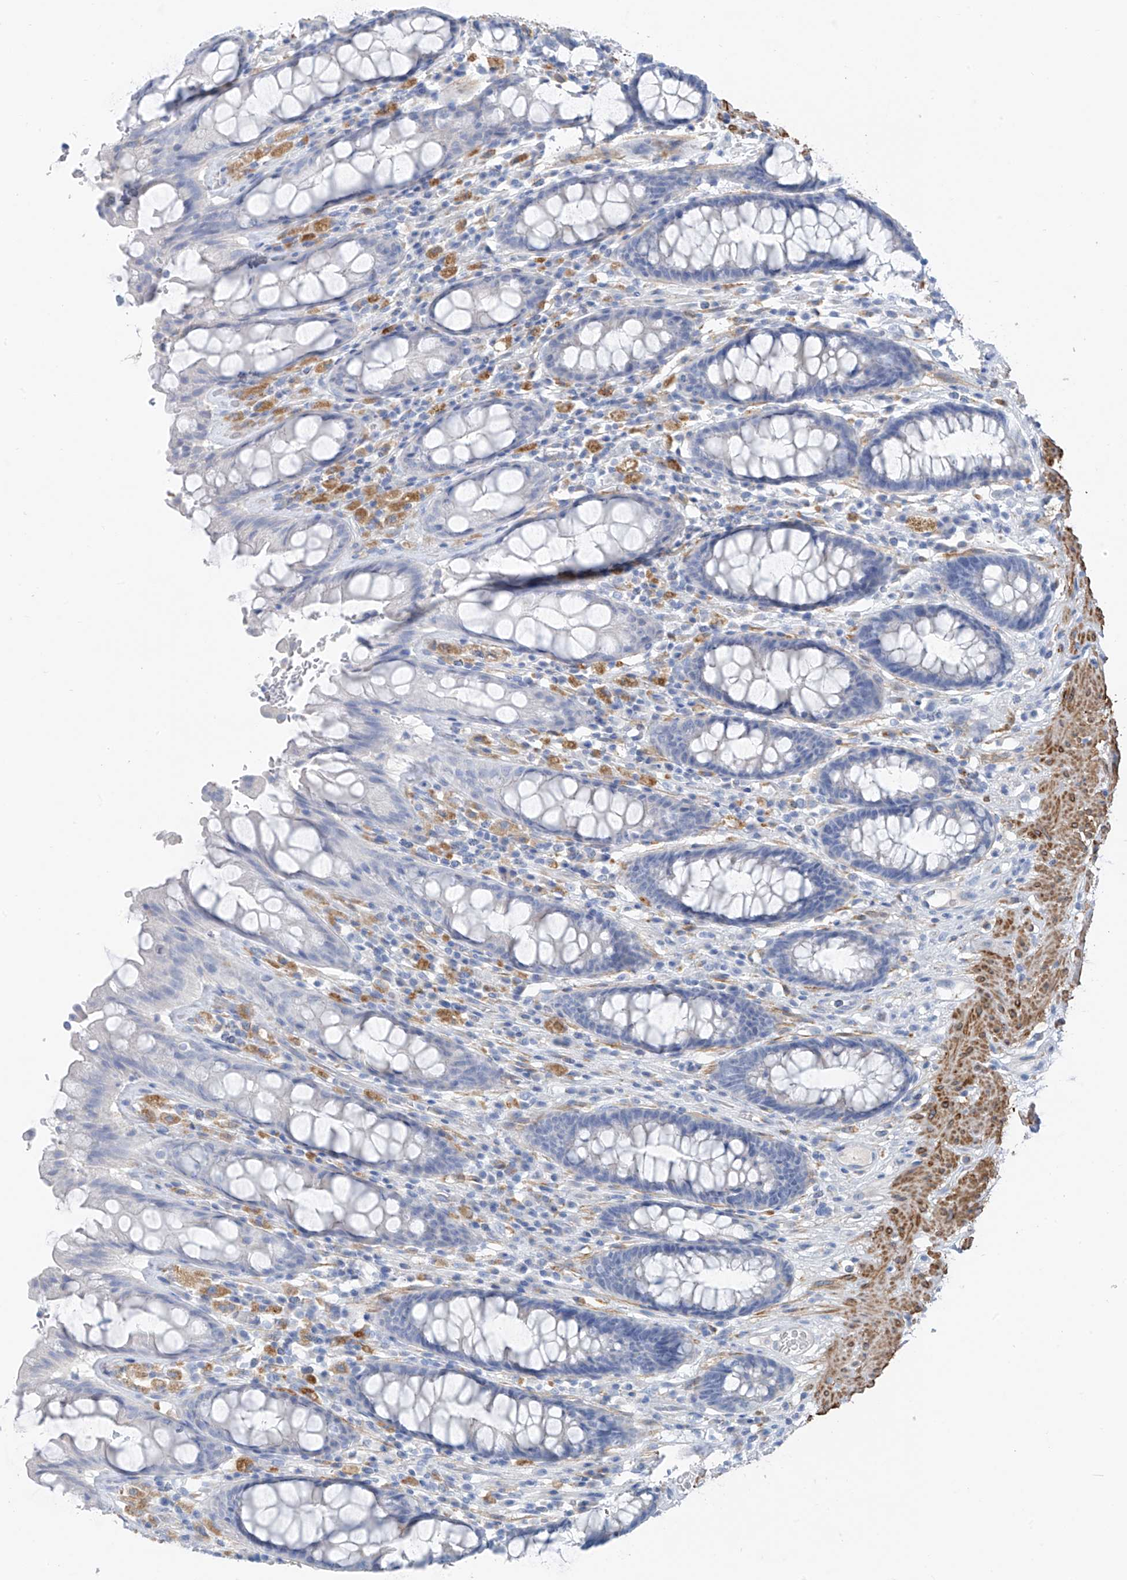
{"staining": {"intensity": "negative", "quantity": "none", "location": "none"}, "tissue": "rectum", "cell_type": "Glandular cells", "image_type": "normal", "snomed": [{"axis": "morphology", "description": "Normal tissue, NOS"}, {"axis": "topography", "description": "Rectum"}], "caption": "Rectum stained for a protein using immunohistochemistry exhibits no expression glandular cells.", "gene": "GLMP", "patient": {"sex": "male", "age": 64}}